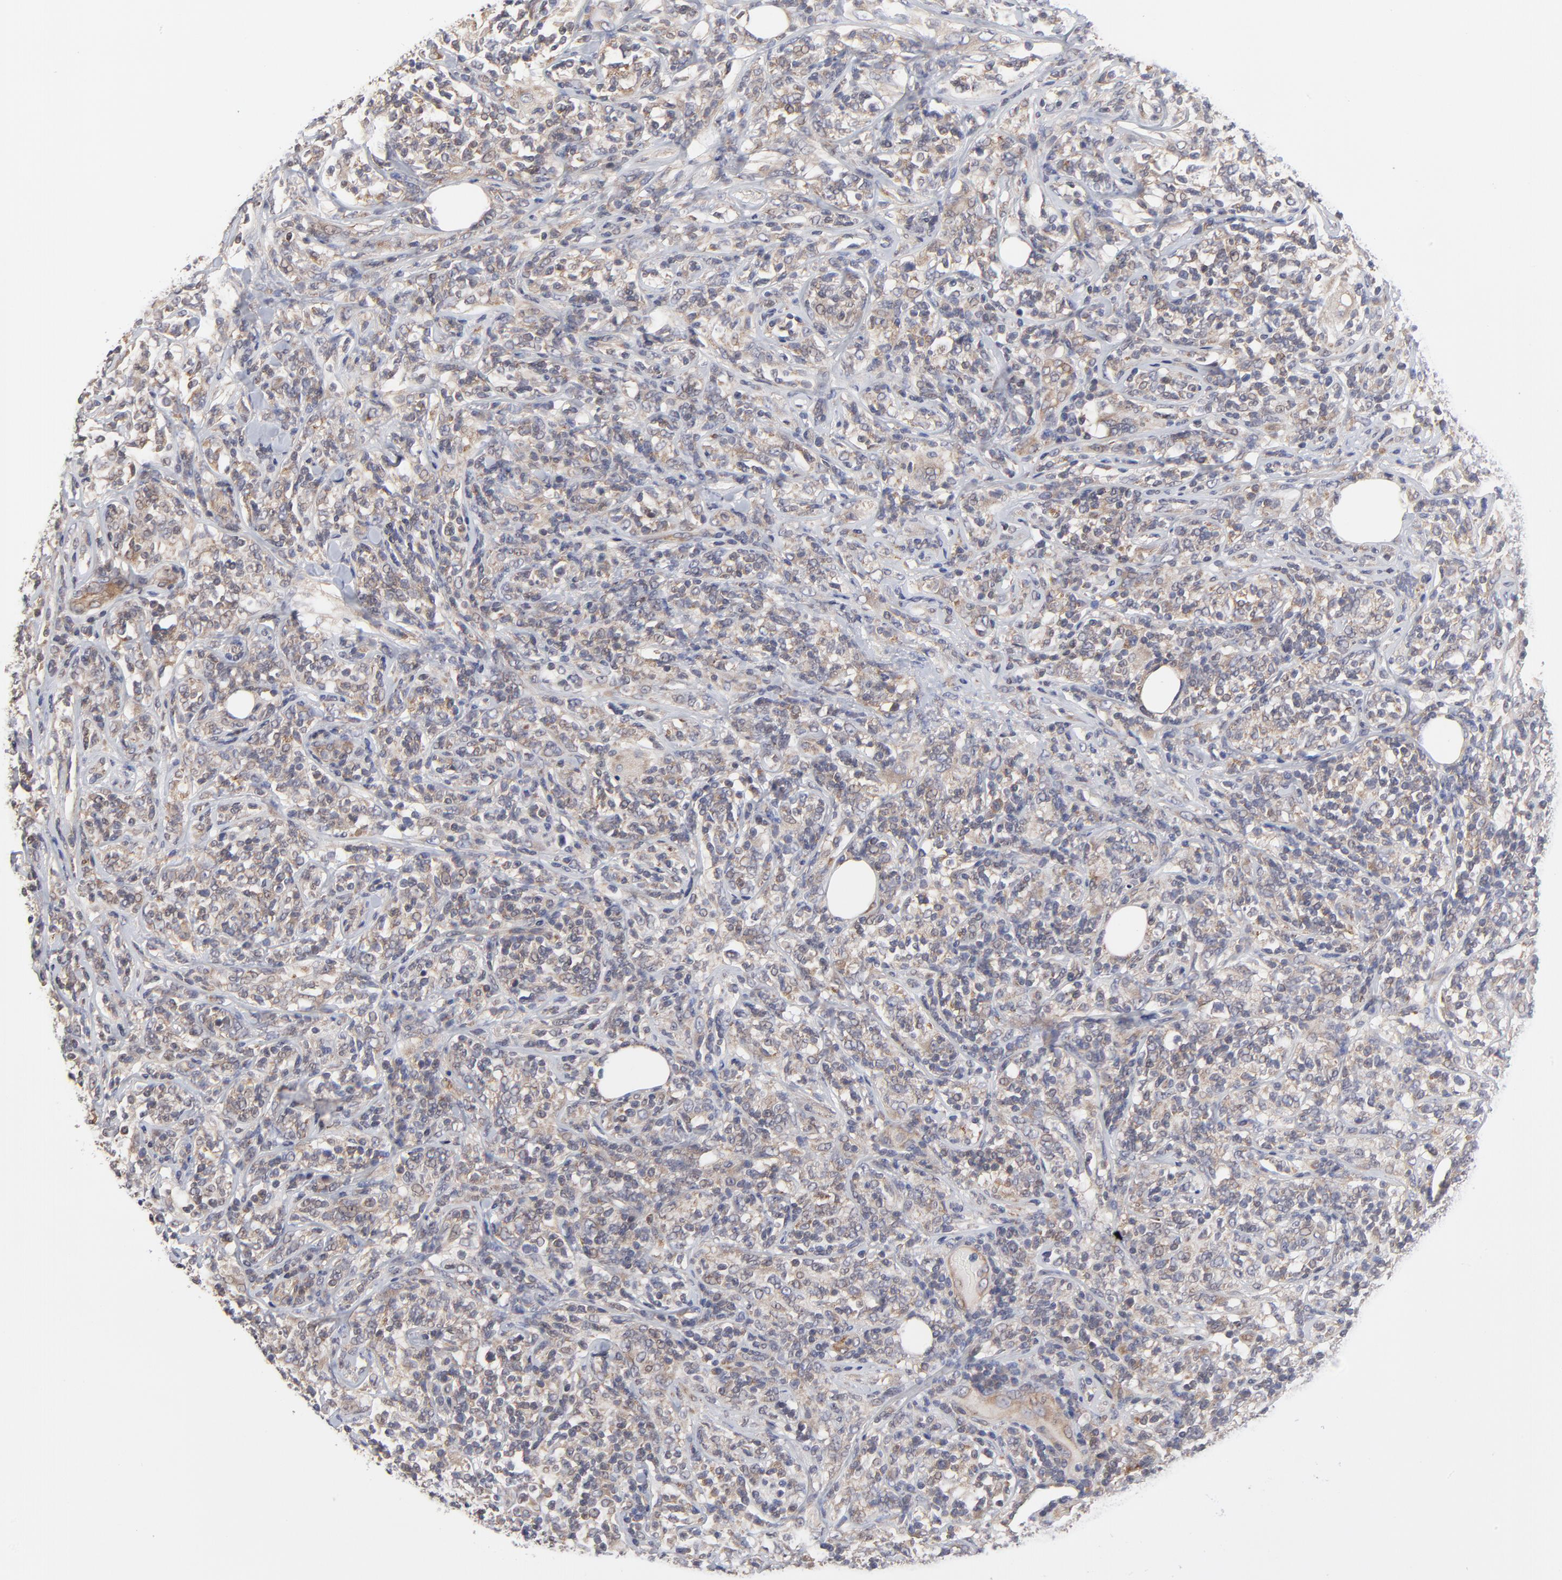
{"staining": {"intensity": "moderate", "quantity": ">75%", "location": "cytoplasmic/membranous"}, "tissue": "lymphoma", "cell_type": "Tumor cells", "image_type": "cancer", "snomed": [{"axis": "morphology", "description": "Malignant lymphoma, non-Hodgkin's type, High grade"}, {"axis": "topography", "description": "Lymph node"}], "caption": "Approximately >75% of tumor cells in human malignant lymphoma, non-Hodgkin's type (high-grade) show moderate cytoplasmic/membranous protein positivity as visualized by brown immunohistochemical staining.", "gene": "ZNF157", "patient": {"sex": "female", "age": 84}}